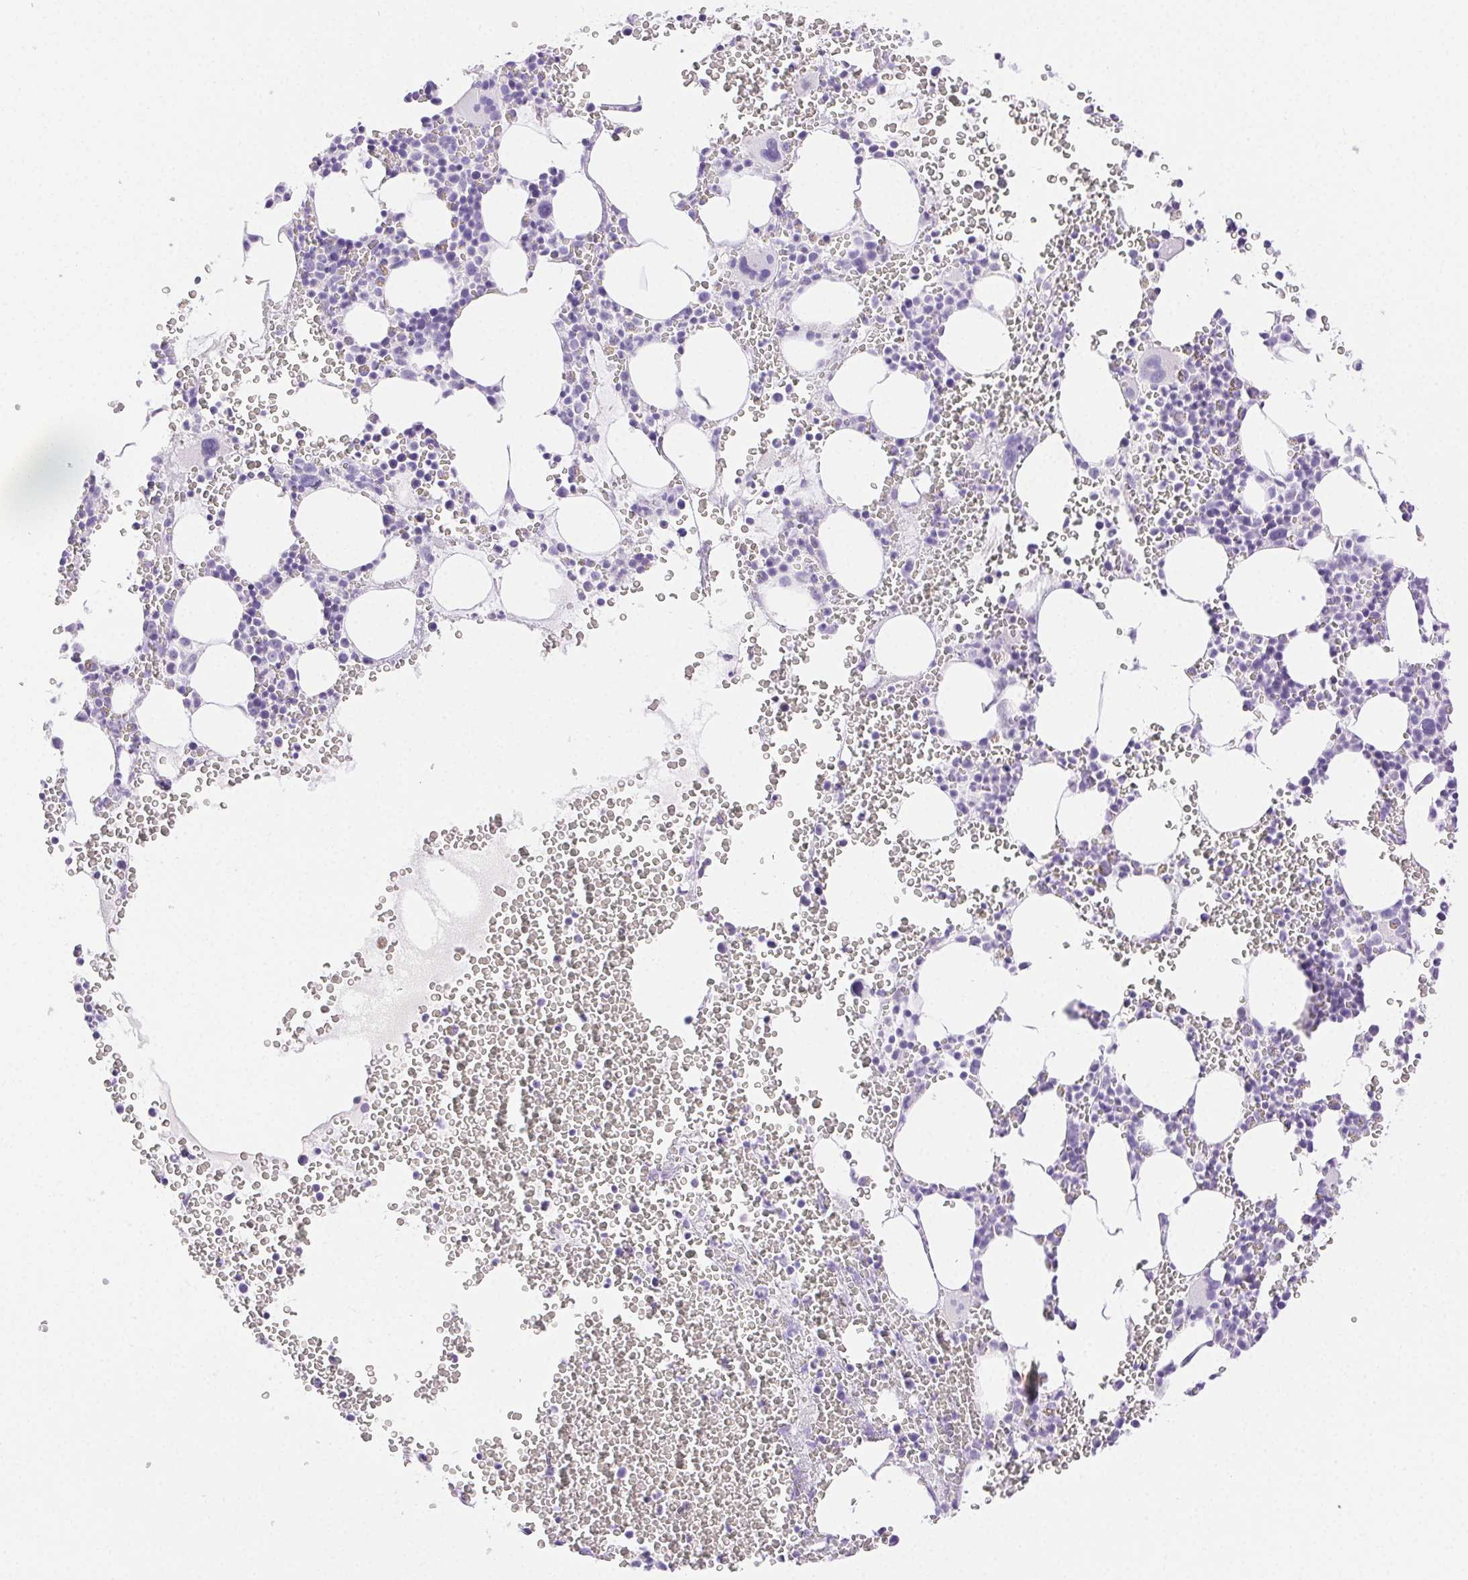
{"staining": {"intensity": "negative", "quantity": "none", "location": "none"}, "tissue": "bone marrow", "cell_type": "Hematopoietic cells", "image_type": "normal", "snomed": [{"axis": "morphology", "description": "Normal tissue, NOS"}, {"axis": "topography", "description": "Bone marrow"}], "caption": "The micrograph exhibits no significant positivity in hematopoietic cells of bone marrow.", "gene": "SPACA4", "patient": {"sex": "male", "age": 82}}